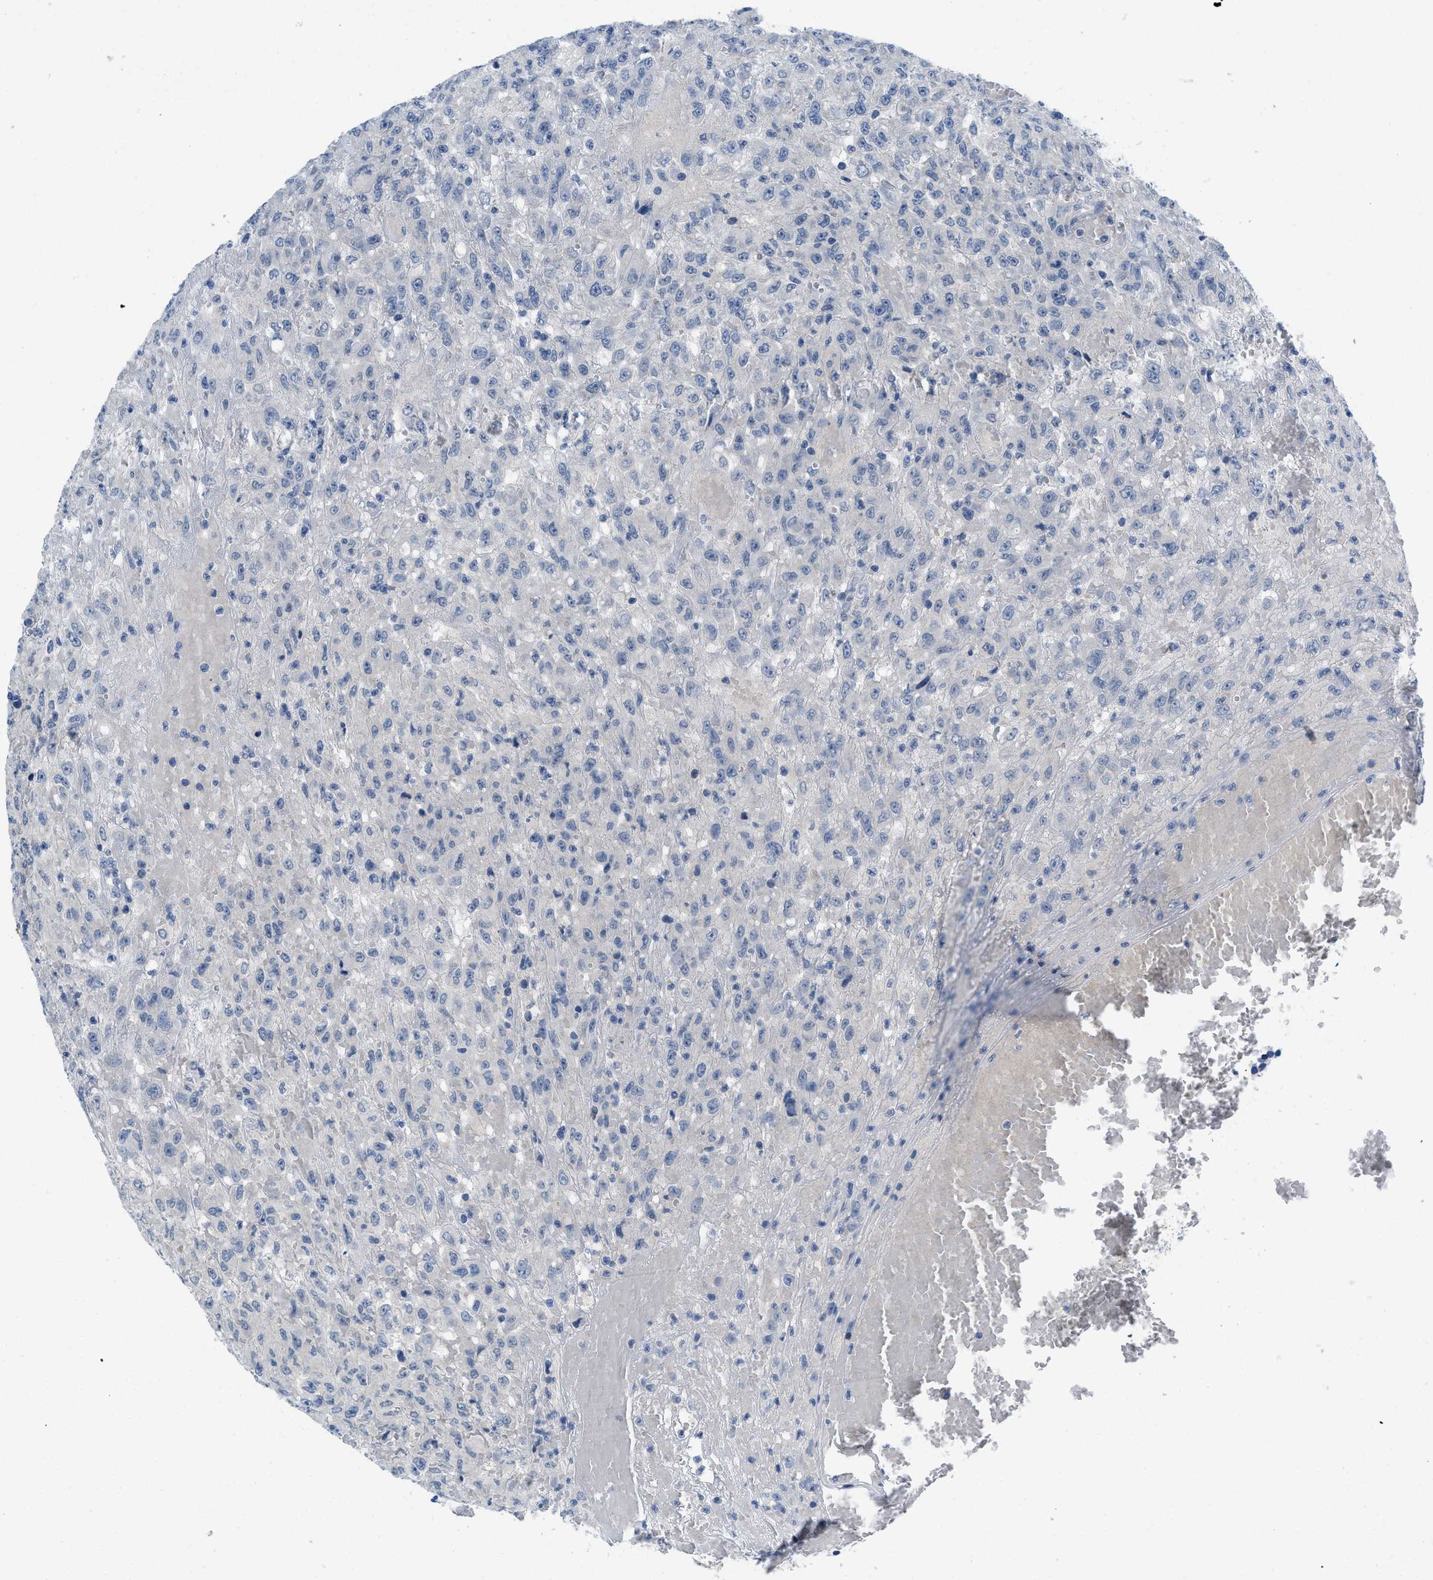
{"staining": {"intensity": "negative", "quantity": "none", "location": "none"}, "tissue": "urothelial cancer", "cell_type": "Tumor cells", "image_type": "cancer", "snomed": [{"axis": "morphology", "description": "Urothelial carcinoma, High grade"}, {"axis": "topography", "description": "Urinary bladder"}], "caption": "There is no significant expression in tumor cells of urothelial cancer. (IHC, brightfield microscopy, high magnification).", "gene": "PYY", "patient": {"sex": "male", "age": 46}}